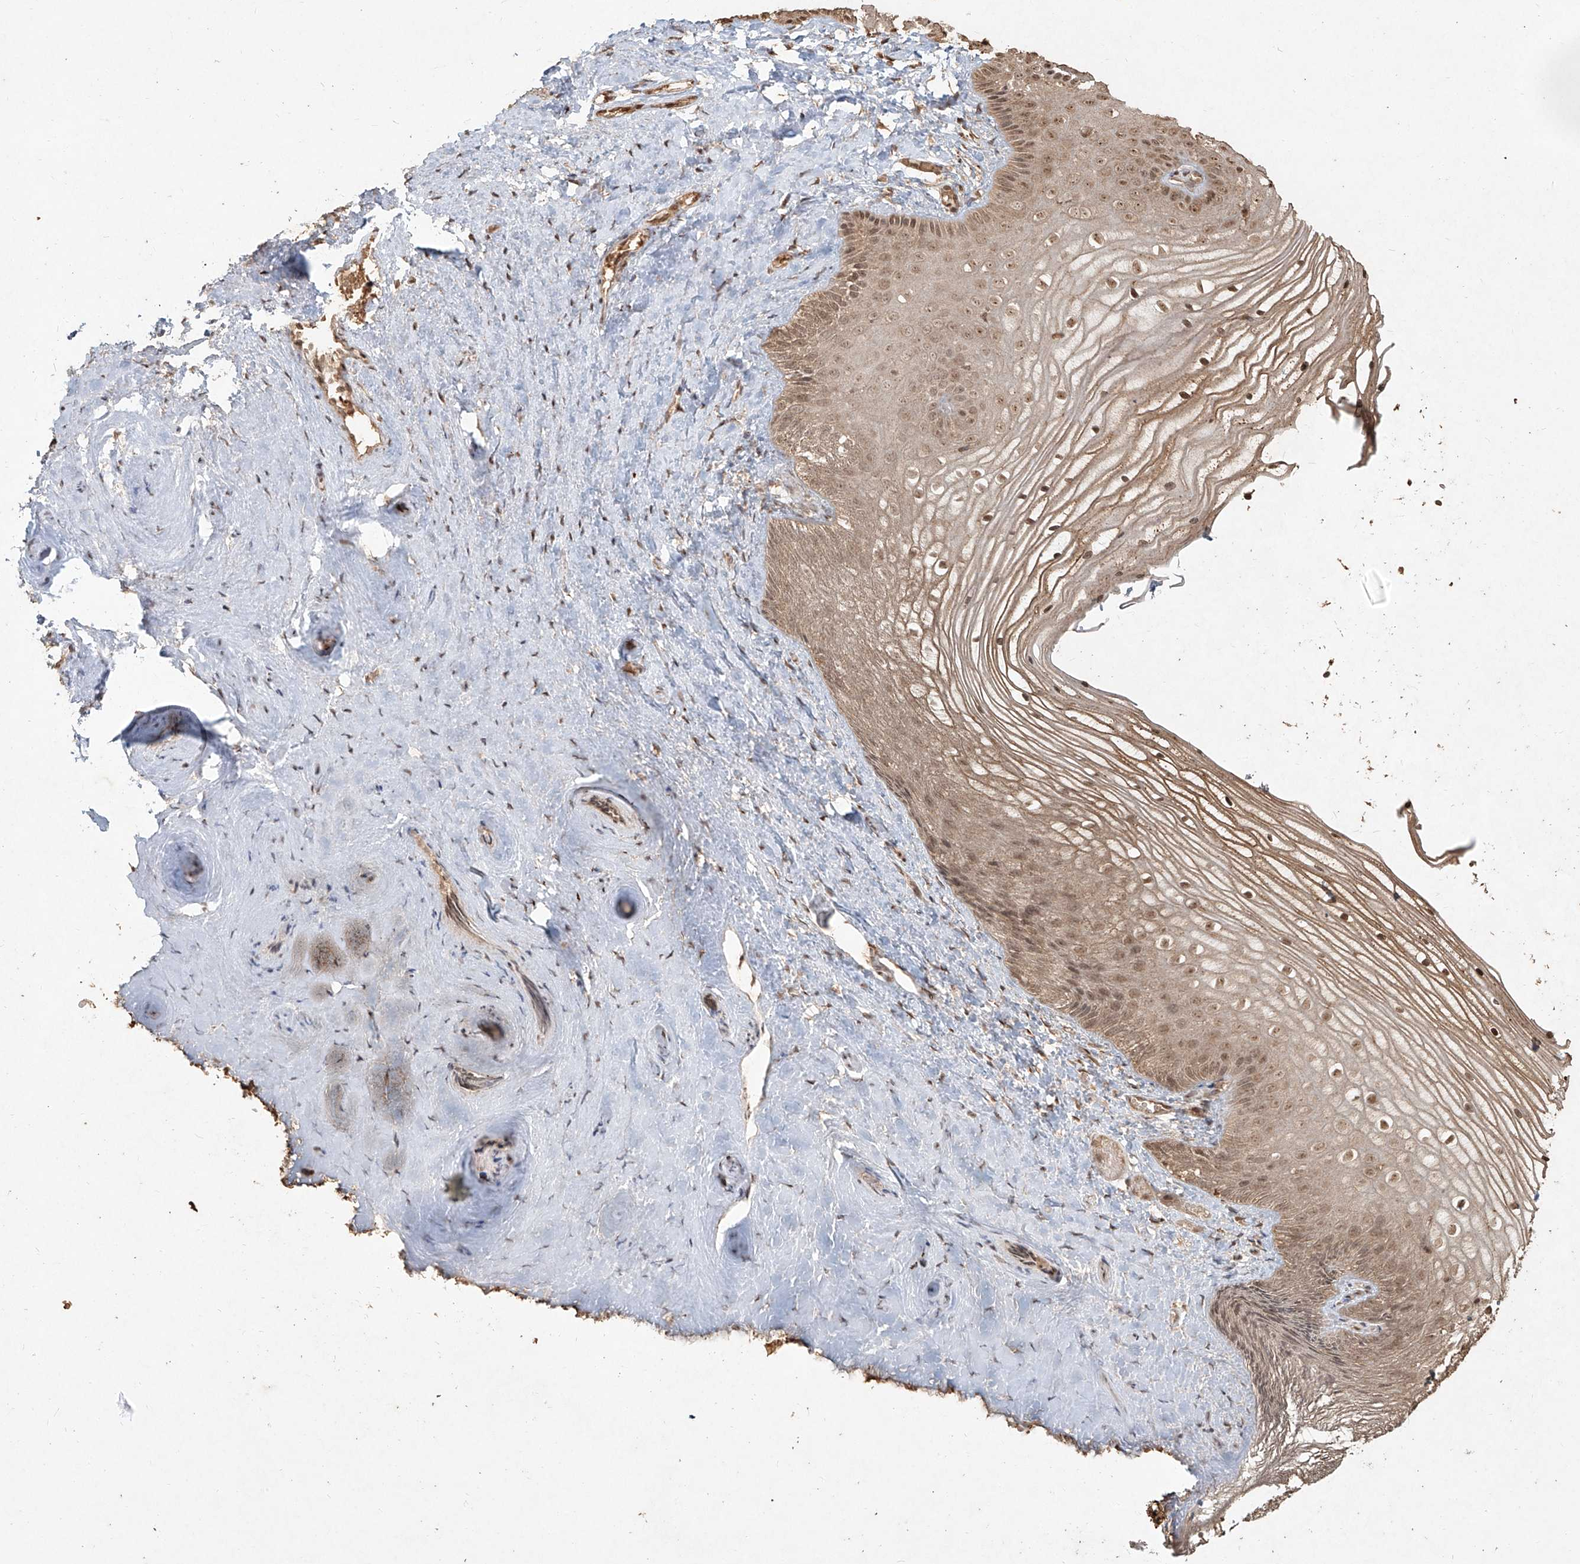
{"staining": {"intensity": "moderate", "quantity": ">75%", "location": "nuclear"}, "tissue": "vagina", "cell_type": "Squamous epithelial cells", "image_type": "normal", "snomed": [{"axis": "morphology", "description": "Normal tissue, NOS"}, {"axis": "topography", "description": "Vagina"}, {"axis": "topography", "description": "Cervix"}], "caption": "IHC (DAB) staining of unremarkable human vagina reveals moderate nuclear protein staining in about >75% of squamous epithelial cells.", "gene": "UBE2K", "patient": {"sex": "female", "age": 40}}